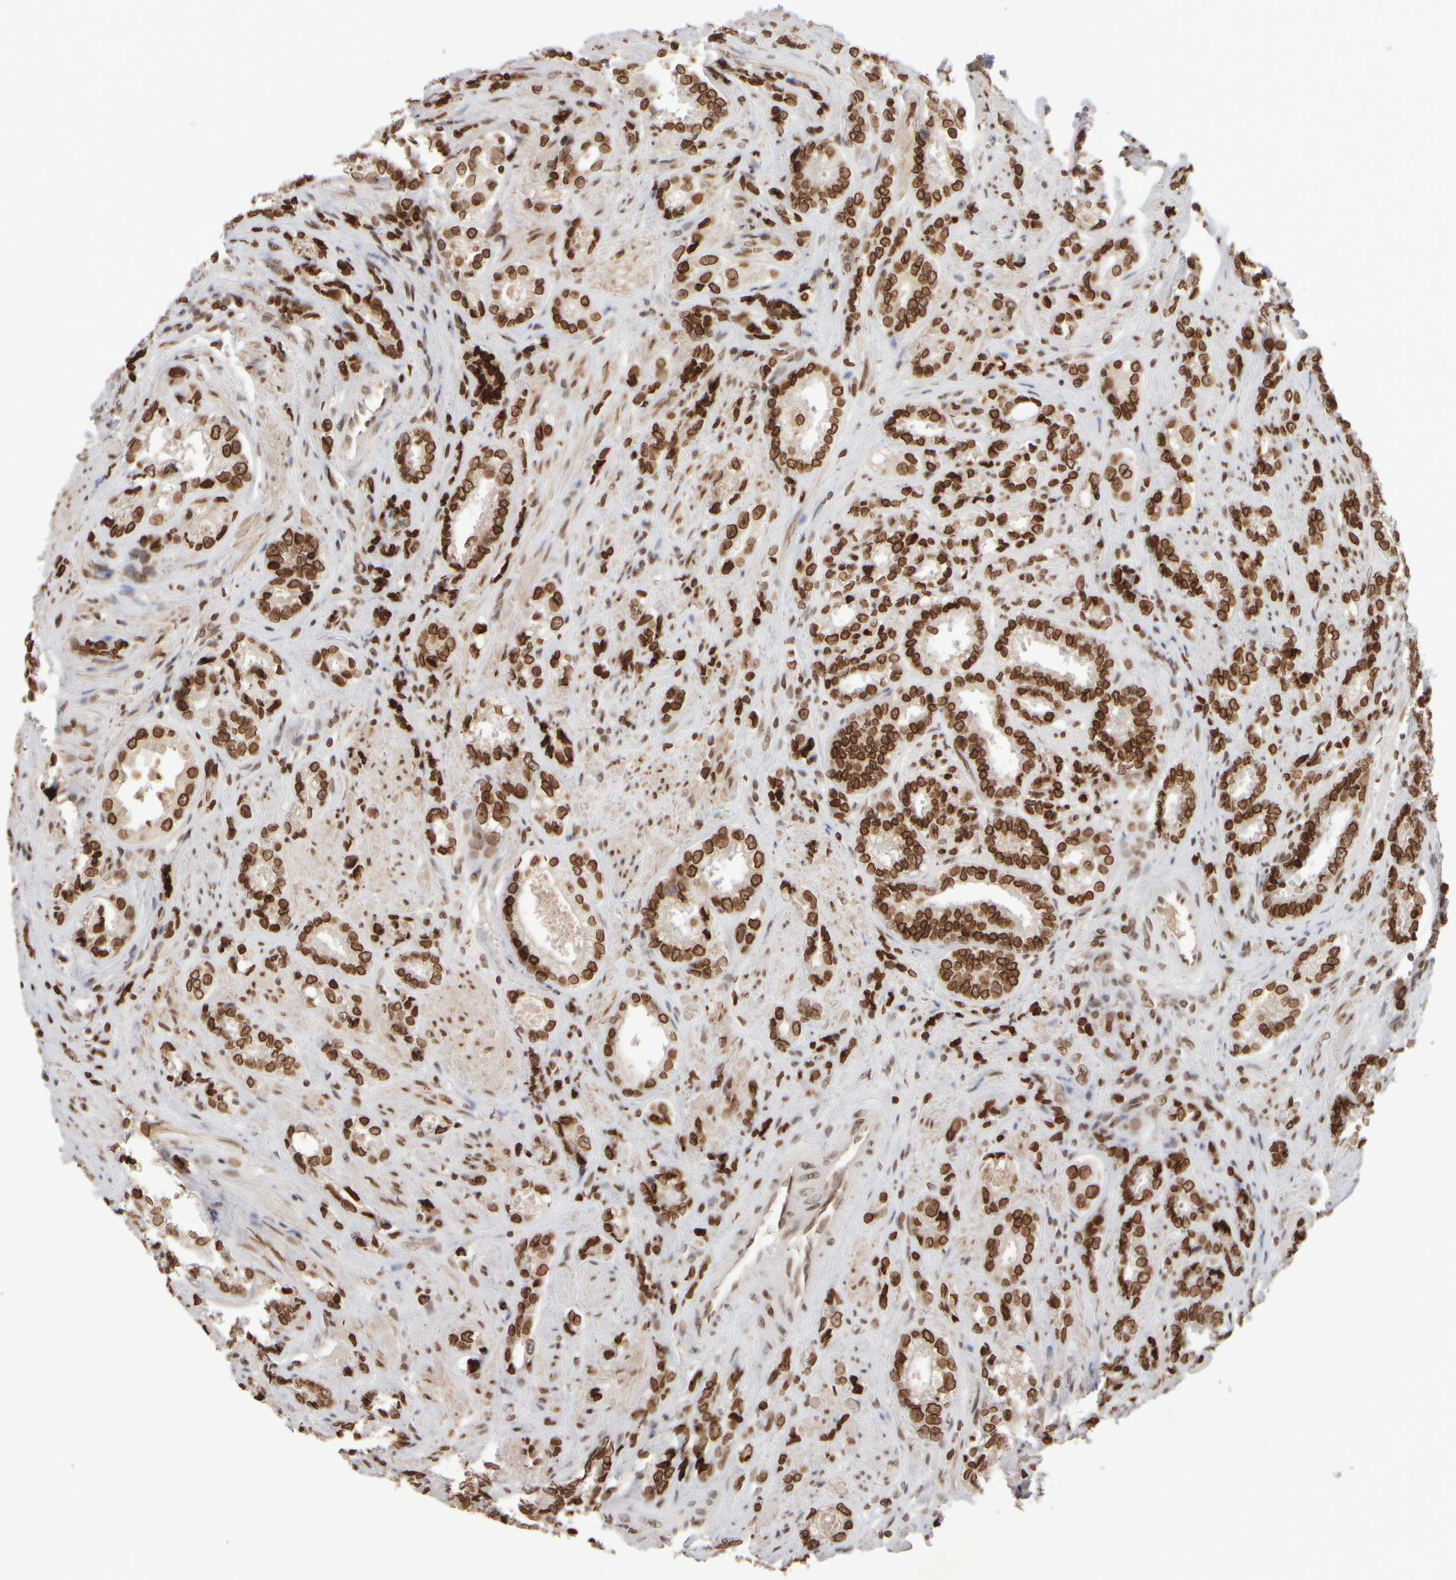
{"staining": {"intensity": "strong", "quantity": ">75%", "location": "cytoplasmic/membranous,nuclear"}, "tissue": "prostate cancer", "cell_type": "Tumor cells", "image_type": "cancer", "snomed": [{"axis": "morphology", "description": "Adenocarcinoma, High grade"}, {"axis": "topography", "description": "Prostate"}], "caption": "IHC of human prostate cancer (adenocarcinoma (high-grade)) reveals high levels of strong cytoplasmic/membranous and nuclear staining in approximately >75% of tumor cells.", "gene": "ZC3HC1", "patient": {"sex": "male", "age": 61}}